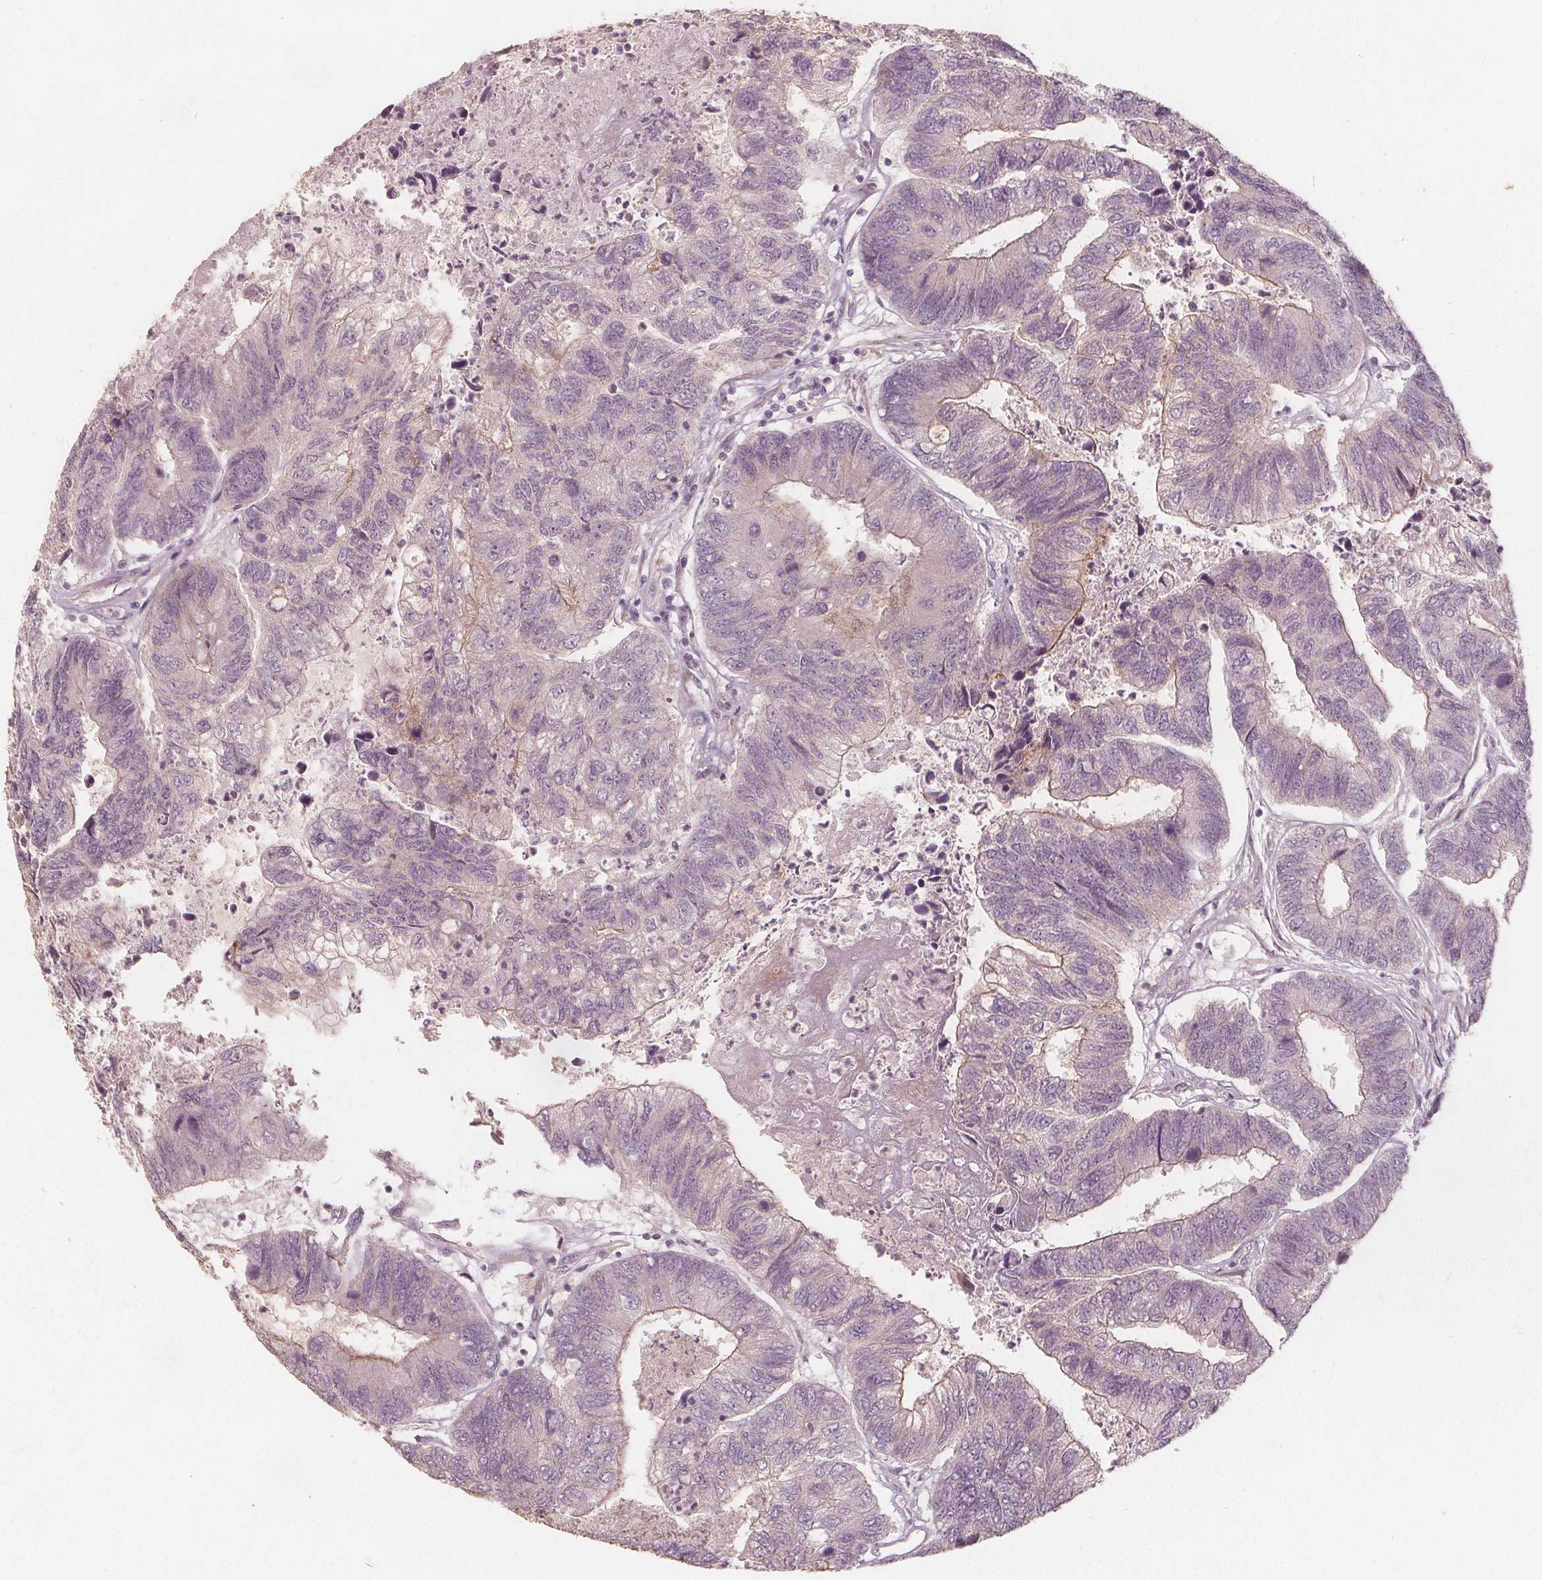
{"staining": {"intensity": "weak", "quantity": "25%-75%", "location": "cytoplasmic/membranous"}, "tissue": "colorectal cancer", "cell_type": "Tumor cells", "image_type": "cancer", "snomed": [{"axis": "morphology", "description": "Adenocarcinoma, NOS"}, {"axis": "topography", "description": "Colon"}], "caption": "High-magnification brightfield microscopy of colorectal cancer (adenocarcinoma) stained with DAB (3,3'-diaminobenzidine) (brown) and counterstained with hematoxylin (blue). tumor cells exhibit weak cytoplasmic/membranous positivity is present in about25%-75% of cells. (IHC, brightfield microscopy, high magnification).", "gene": "PTPRT", "patient": {"sex": "female", "age": 67}}